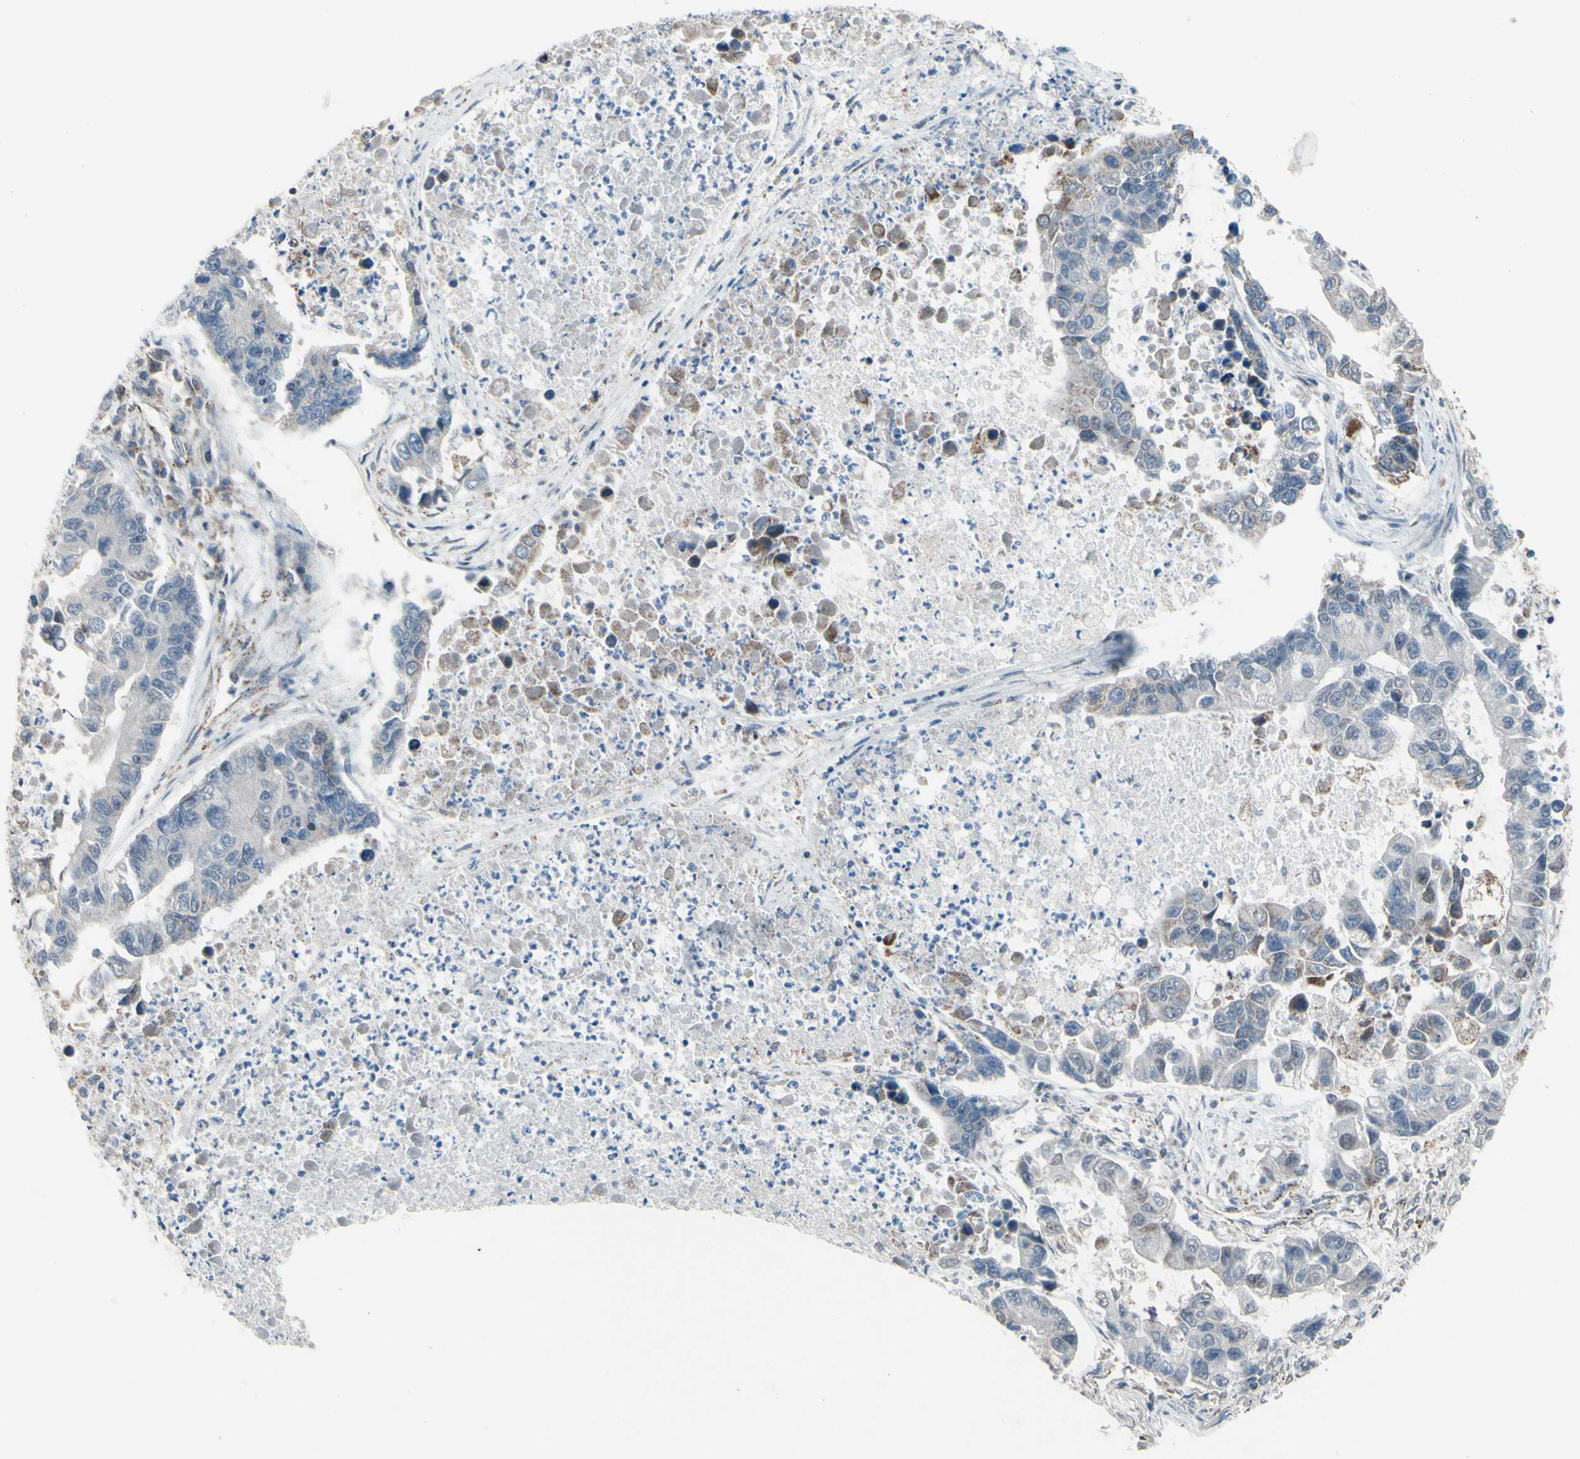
{"staining": {"intensity": "negative", "quantity": "none", "location": "none"}, "tissue": "lung cancer", "cell_type": "Tumor cells", "image_type": "cancer", "snomed": [{"axis": "morphology", "description": "Adenocarcinoma, NOS"}, {"axis": "topography", "description": "Lung"}], "caption": "Immunohistochemistry (IHC) image of neoplastic tissue: human lung cancer stained with DAB (3,3'-diaminobenzidine) shows no significant protein positivity in tumor cells.", "gene": "GLT8D1", "patient": {"sex": "female", "age": 51}}